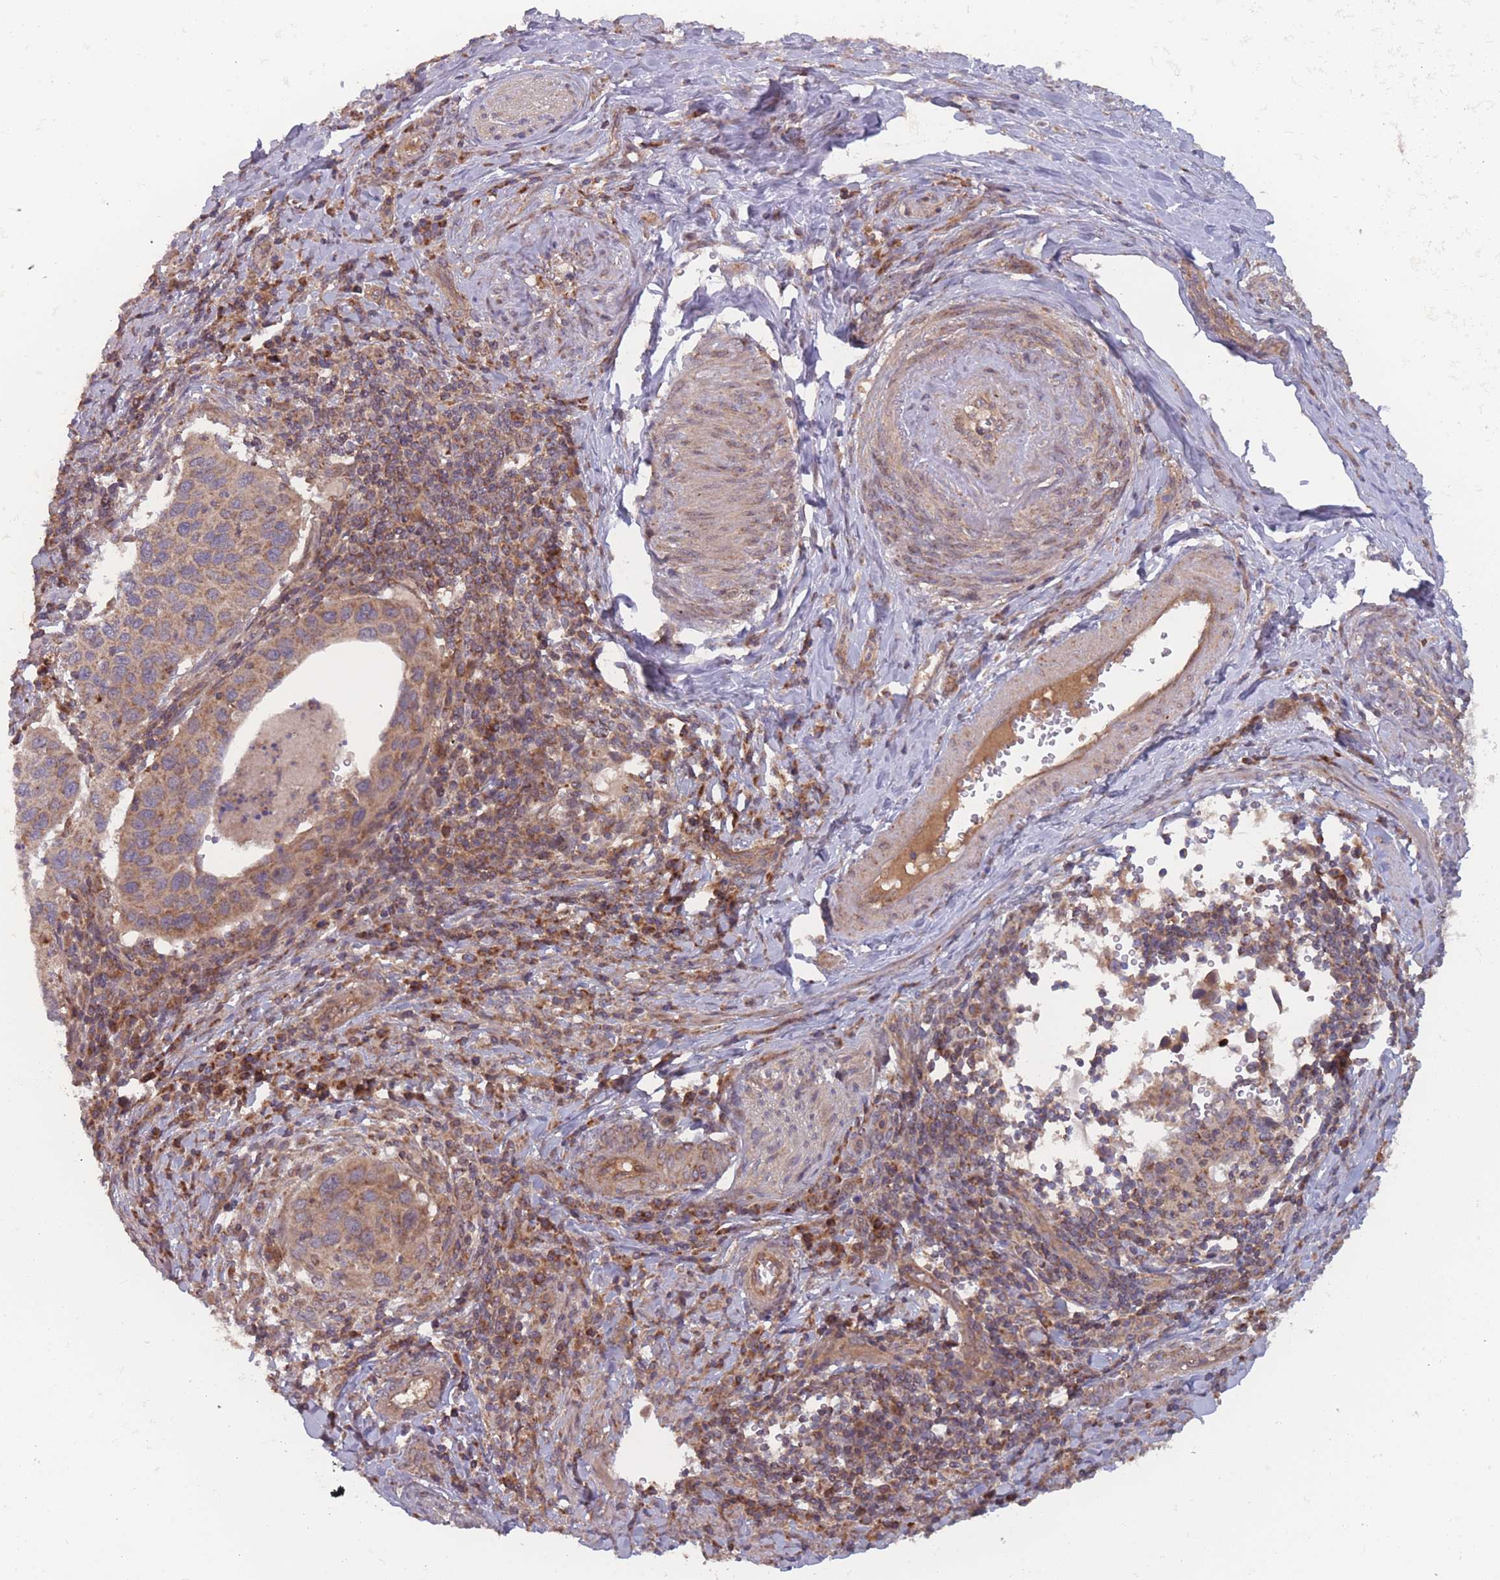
{"staining": {"intensity": "weak", "quantity": "25%-75%", "location": "cytoplasmic/membranous"}, "tissue": "cervical cancer", "cell_type": "Tumor cells", "image_type": "cancer", "snomed": [{"axis": "morphology", "description": "Squamous cell carcinoma, NOS"}, {"axis": "topography", "description": "Cervix"}], "caption": "Cervical squamous cell carcinoma stained with a protein marker exhibits weak staining in tumor cells.", "gene": "ATP5MG", "patient": {"sex": "female", "age": 38}}